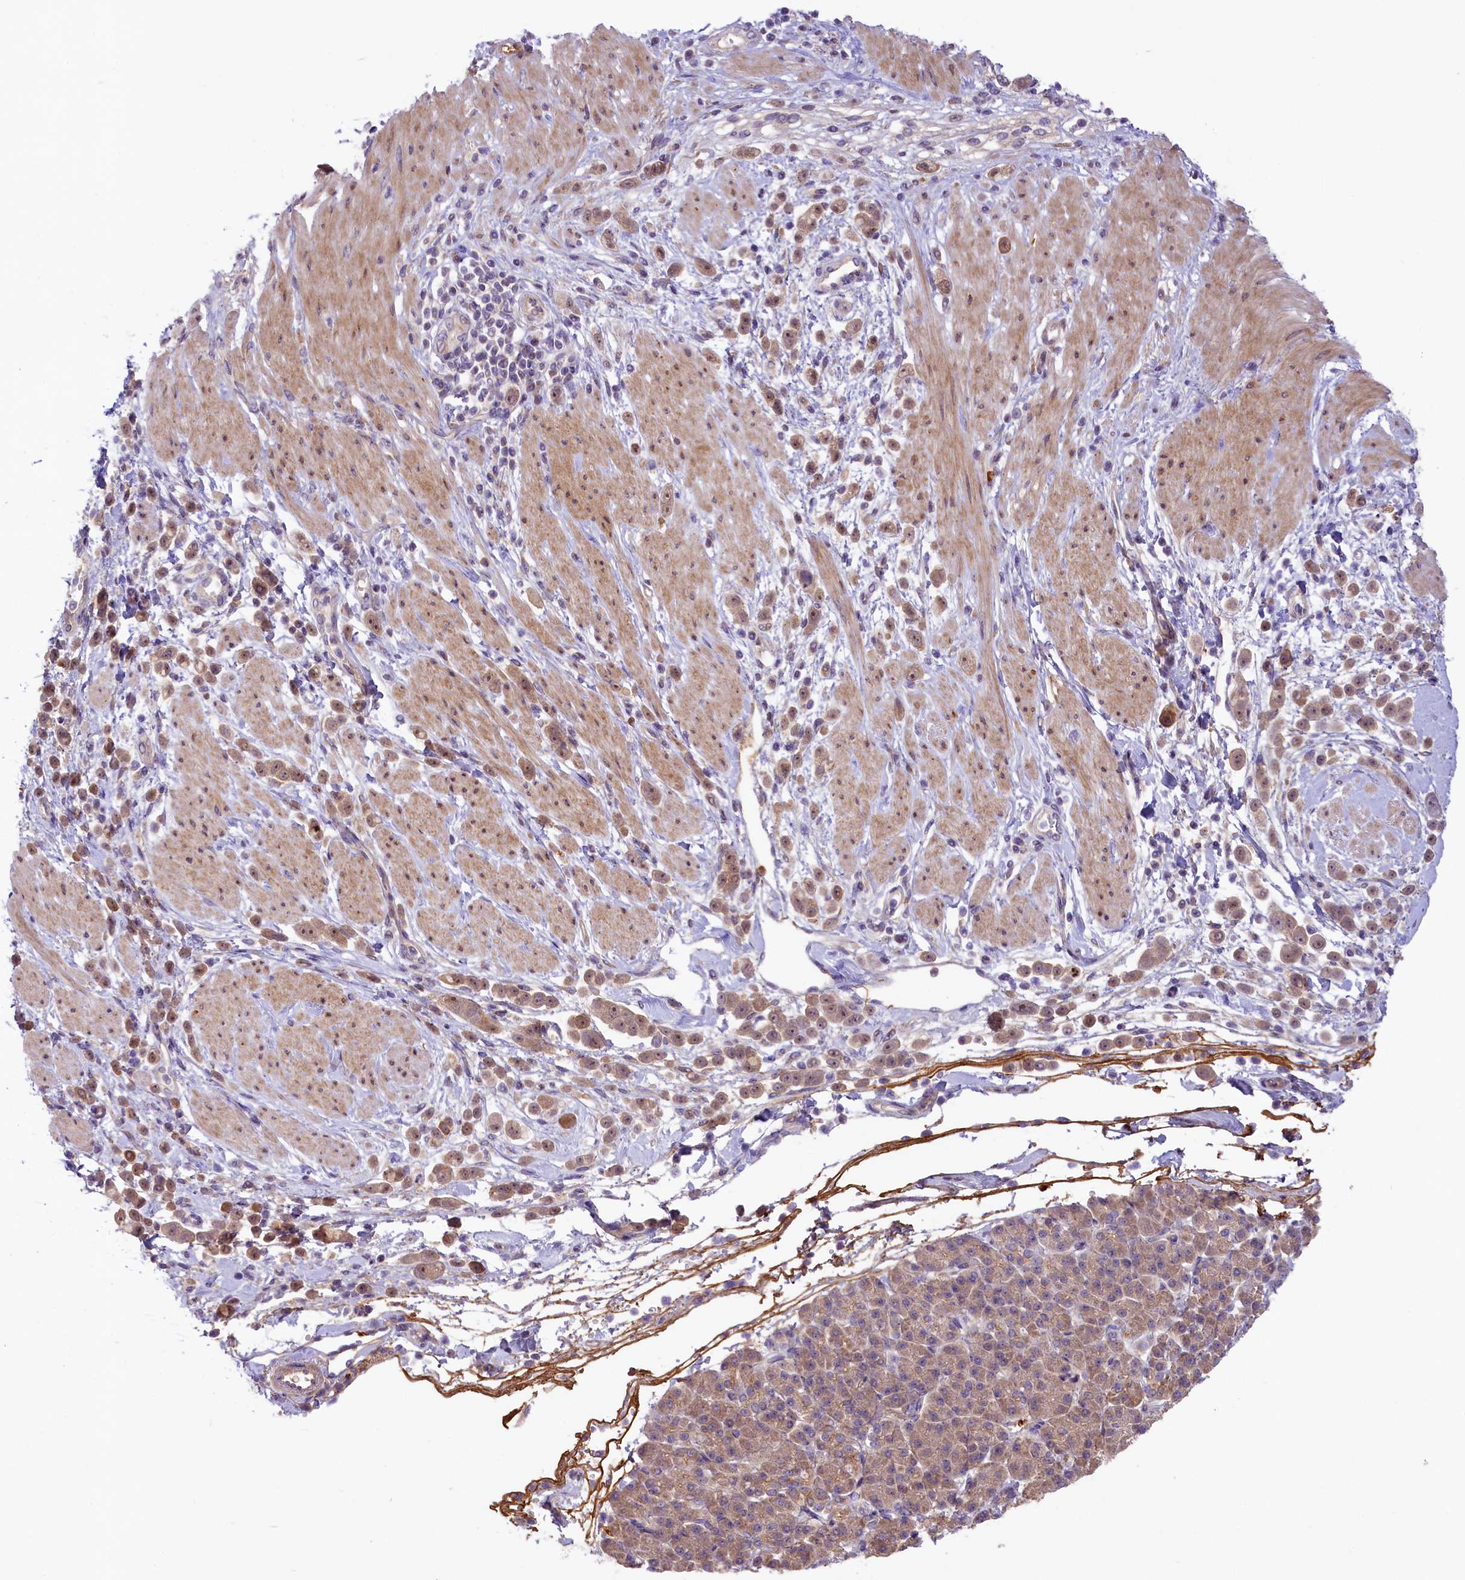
{"staining": {"intensity": "weak", "quantity": ">75%", "location": "cytoplasmic/membranous,nuclear"}, "tissue": "pancreatic cancer", "cell_type": "Tumor cells", "image_type": "cancer", "snomed": [{"axis": "morphology", "description": "Normal tissue, NOS"}, {"axis": "morphology", "description": "Adenocarcinoma, NOS"}, {"axis": "topography", "description": "Pancreas"}], "caption": "Protein staining of pancreatic cancer (adenocarcinoma) tissue shows weak cytoplasmic/membranous and nuclear positivity in about >75% of tumor cells.", "gene": "UBXN6", "patient": {"sex": "female", "age": 64}}